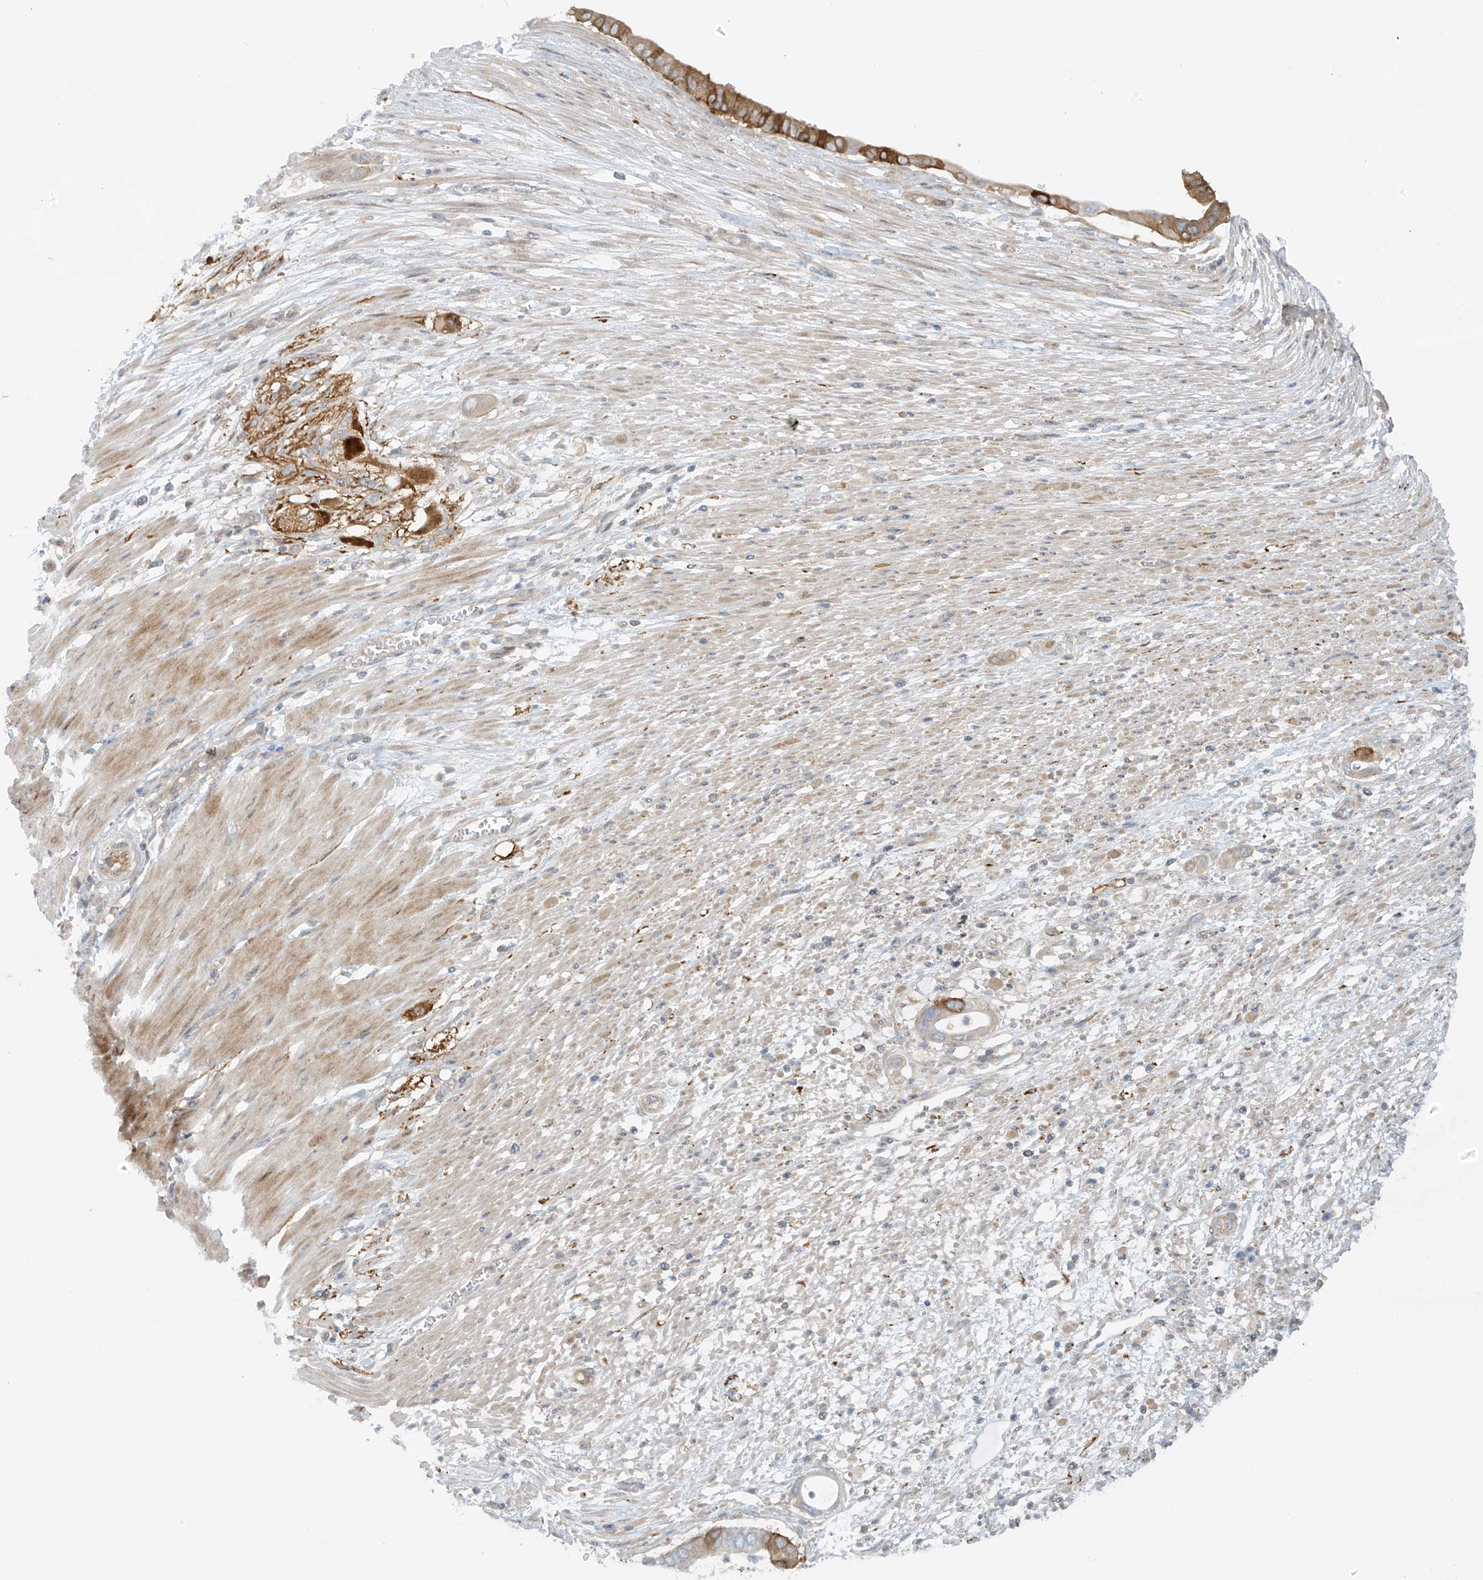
{"staining": {"intensity": "moderate", "quantity": "25%-75%", "location": "cytoplasmic/membranous"}, "tissue": "pancreatic cancer", "cell_type": "Tumor cells", "image_type": "cancer", "snomed": [{"axis": "morphology", "description": "Adenocarcinoma, NOS"}, {"axis": "topography", "description": "Pancreas"}], "caption": "IHC (DAB (3,3'-diaminobenzidine)) staining of human pancreatic adenocarcinoma shows moderate cytoplasmic/membranous protein staining in about 25%-75% of tumor cells.", "gene": "FSD1L", "patient": {"sex": "male", "age": 68}}